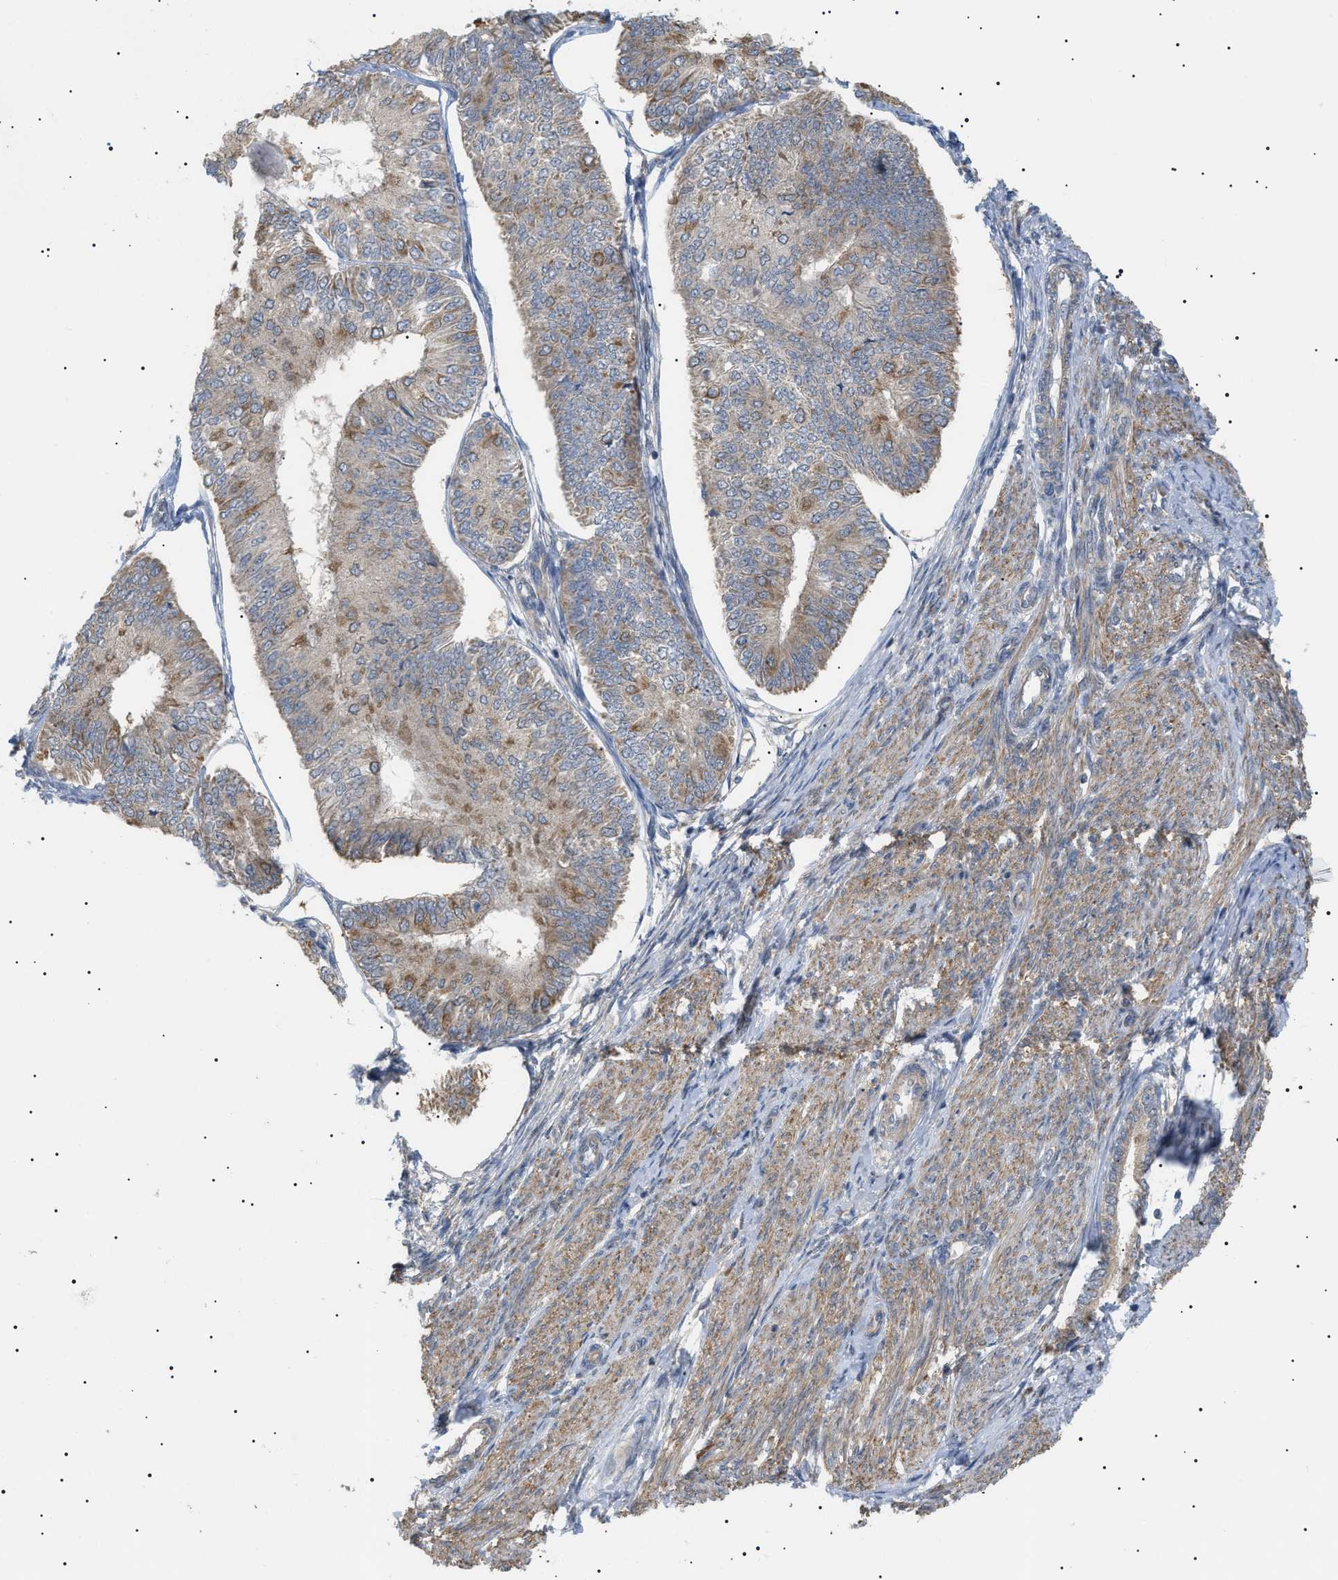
{"staining": {"intensity": "moderate", "quantity": "<25%", "location": "cytoplasmic/membranous"}, "tissue": "endometrial cancer", "cell_type": "Tumor cells", "image_type": "cancer", "snomed": [{"axis": "morphology", "description": "Adenocarcinoma, NOS"}, {"axis": "topography", "description": "Endometrium"}], "caption": "The micrograph displays staining of endometrial cancer (adenocarcinoma), revealing moderate cytoplasmic/membranous protein staining (brown color) within tumor cells.", "gene": "IRS2", "patient": {"sex": "female", "age": 58}}